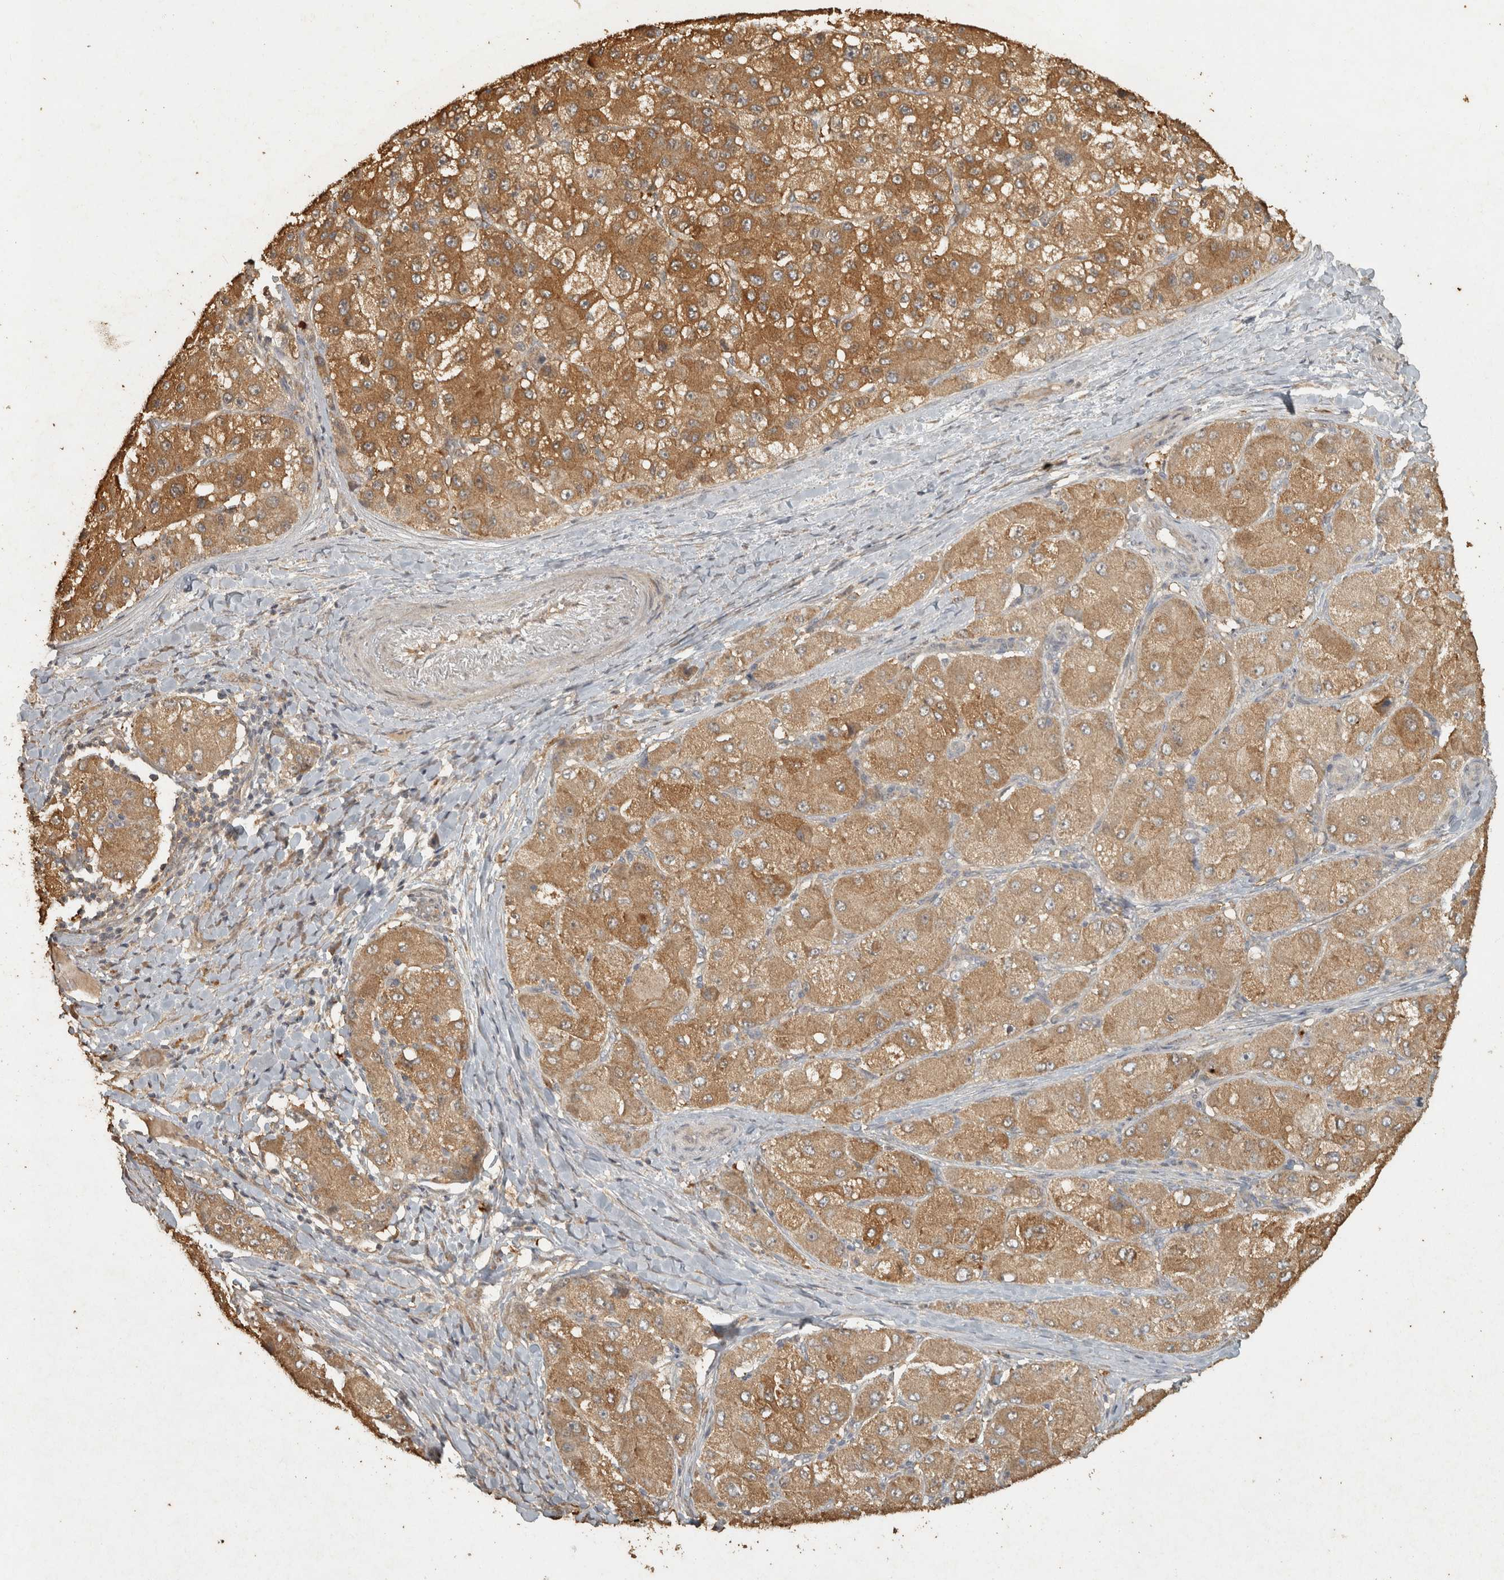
{"staining": {"intensity": "moderate", "quantity": ">75%", "location": "cytoplasmic/membranous"}, "tissue": "liver cancer", "cell_type": "Tumor cells", "image_type": "cancer", "snomed": [{"axis": "morphology", "description": "Carcinoma, Hepatocellular, NOS"}, {"axis": "topography", "description": "Liver"}], "caption": "Liver hepatocellular carcinoma tissue demonstrates moderate cytoplasmic/membranous staining in approximately >75% of tumor cells", "gene": "OSTN", "patient": {"sex": "male", "age": 80}}